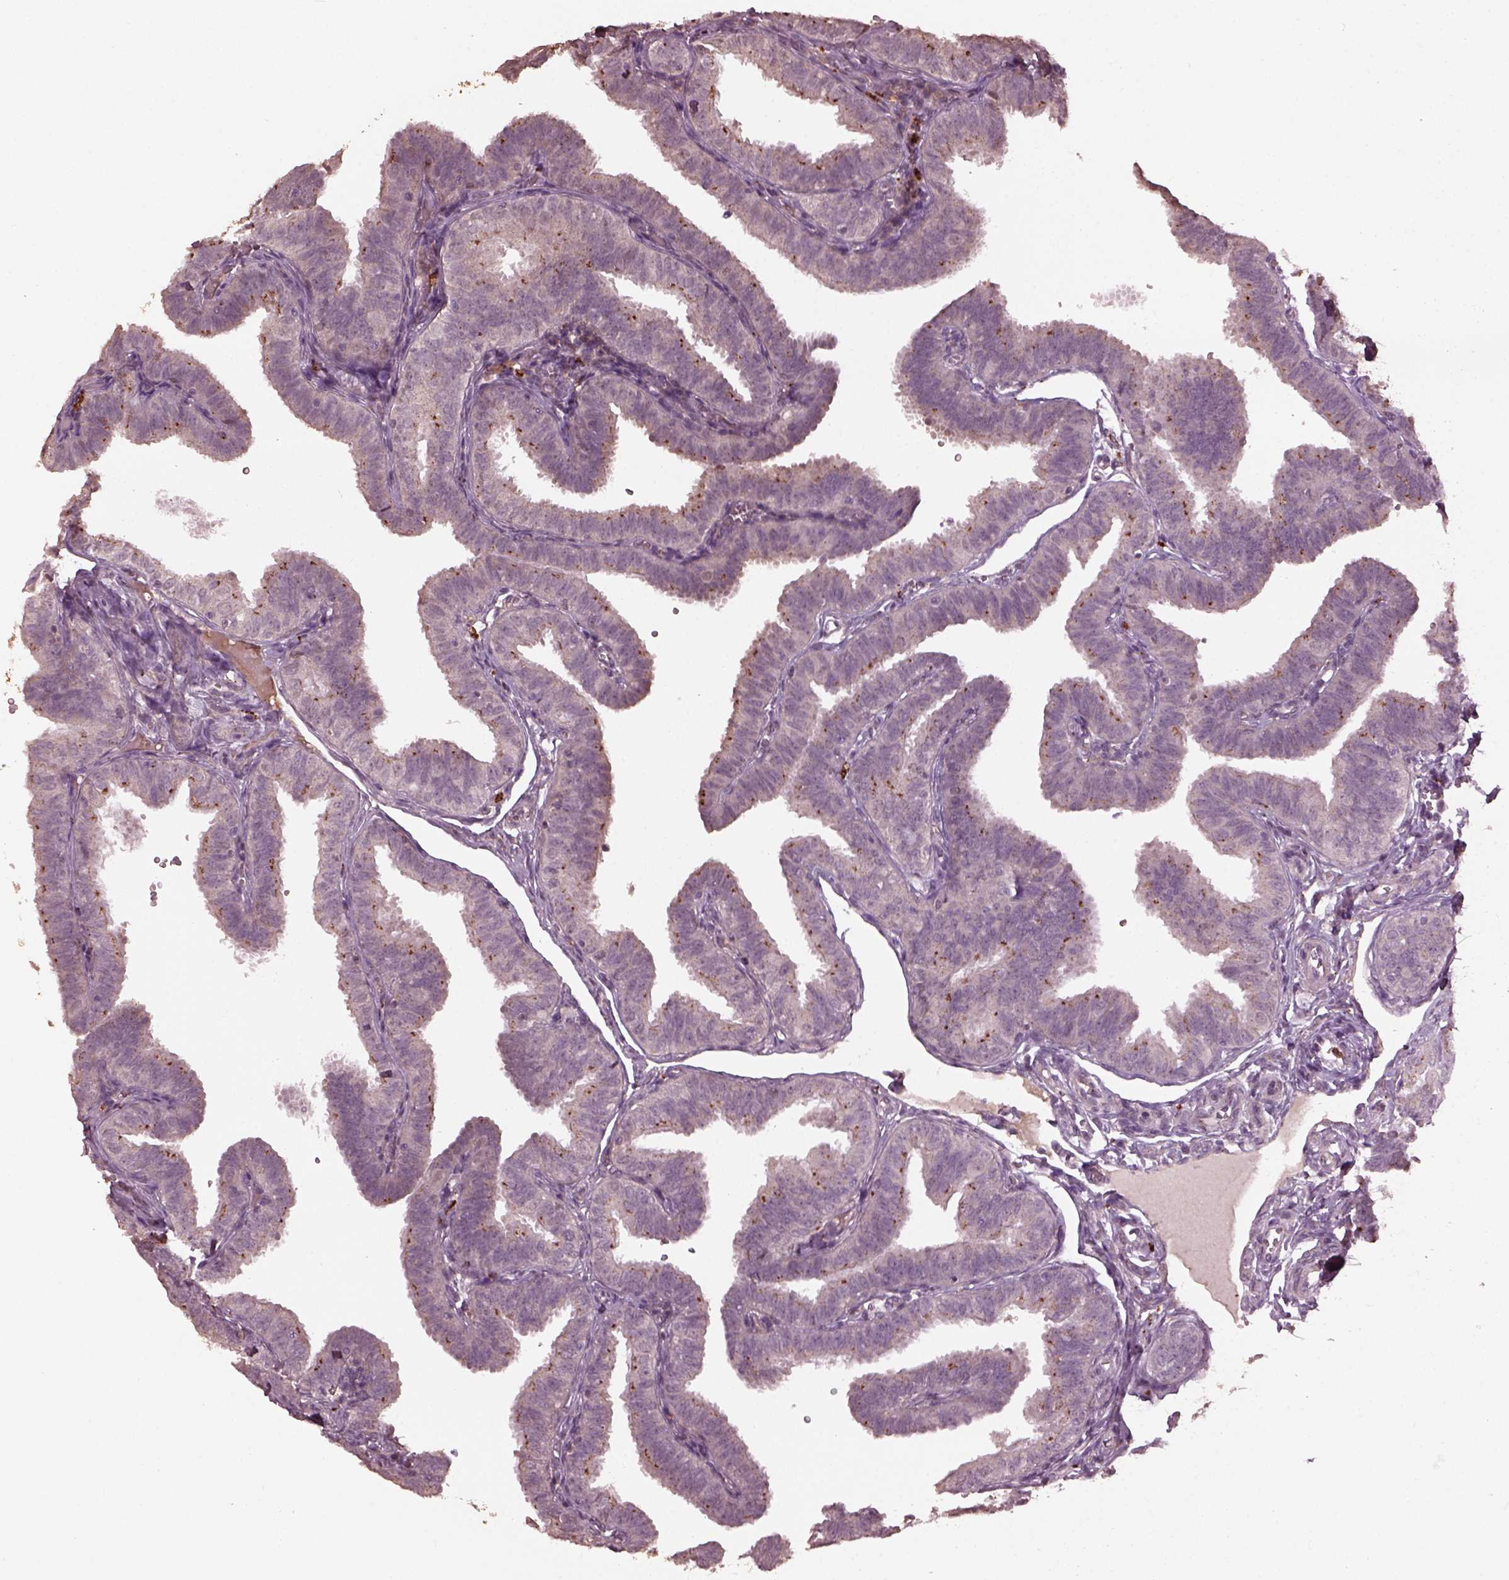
{"staining": {"intensity": "moderate", "quantity": "25%-75%", "location": "cytoplasmic/membranous"}, "tissue": "fallopian tube", "cell_type": "Glandular cells", "image_type": "normal", "snomed": [{"axis": "morphology", "description": "Normal tissue, NOS"}, {"axis": "topography", "description": "Fallopian tube"}], "caption": "Protein staining of normal fallopian tube demonstrates moderate cytoplasmic/membranous positivity in approximately 25%-75% of glandular cells. (Brightfield microscopy of DAB IHC at high magnification).", "gene": "RUFY3", "patient": {"sex": "female", "age": 25}}